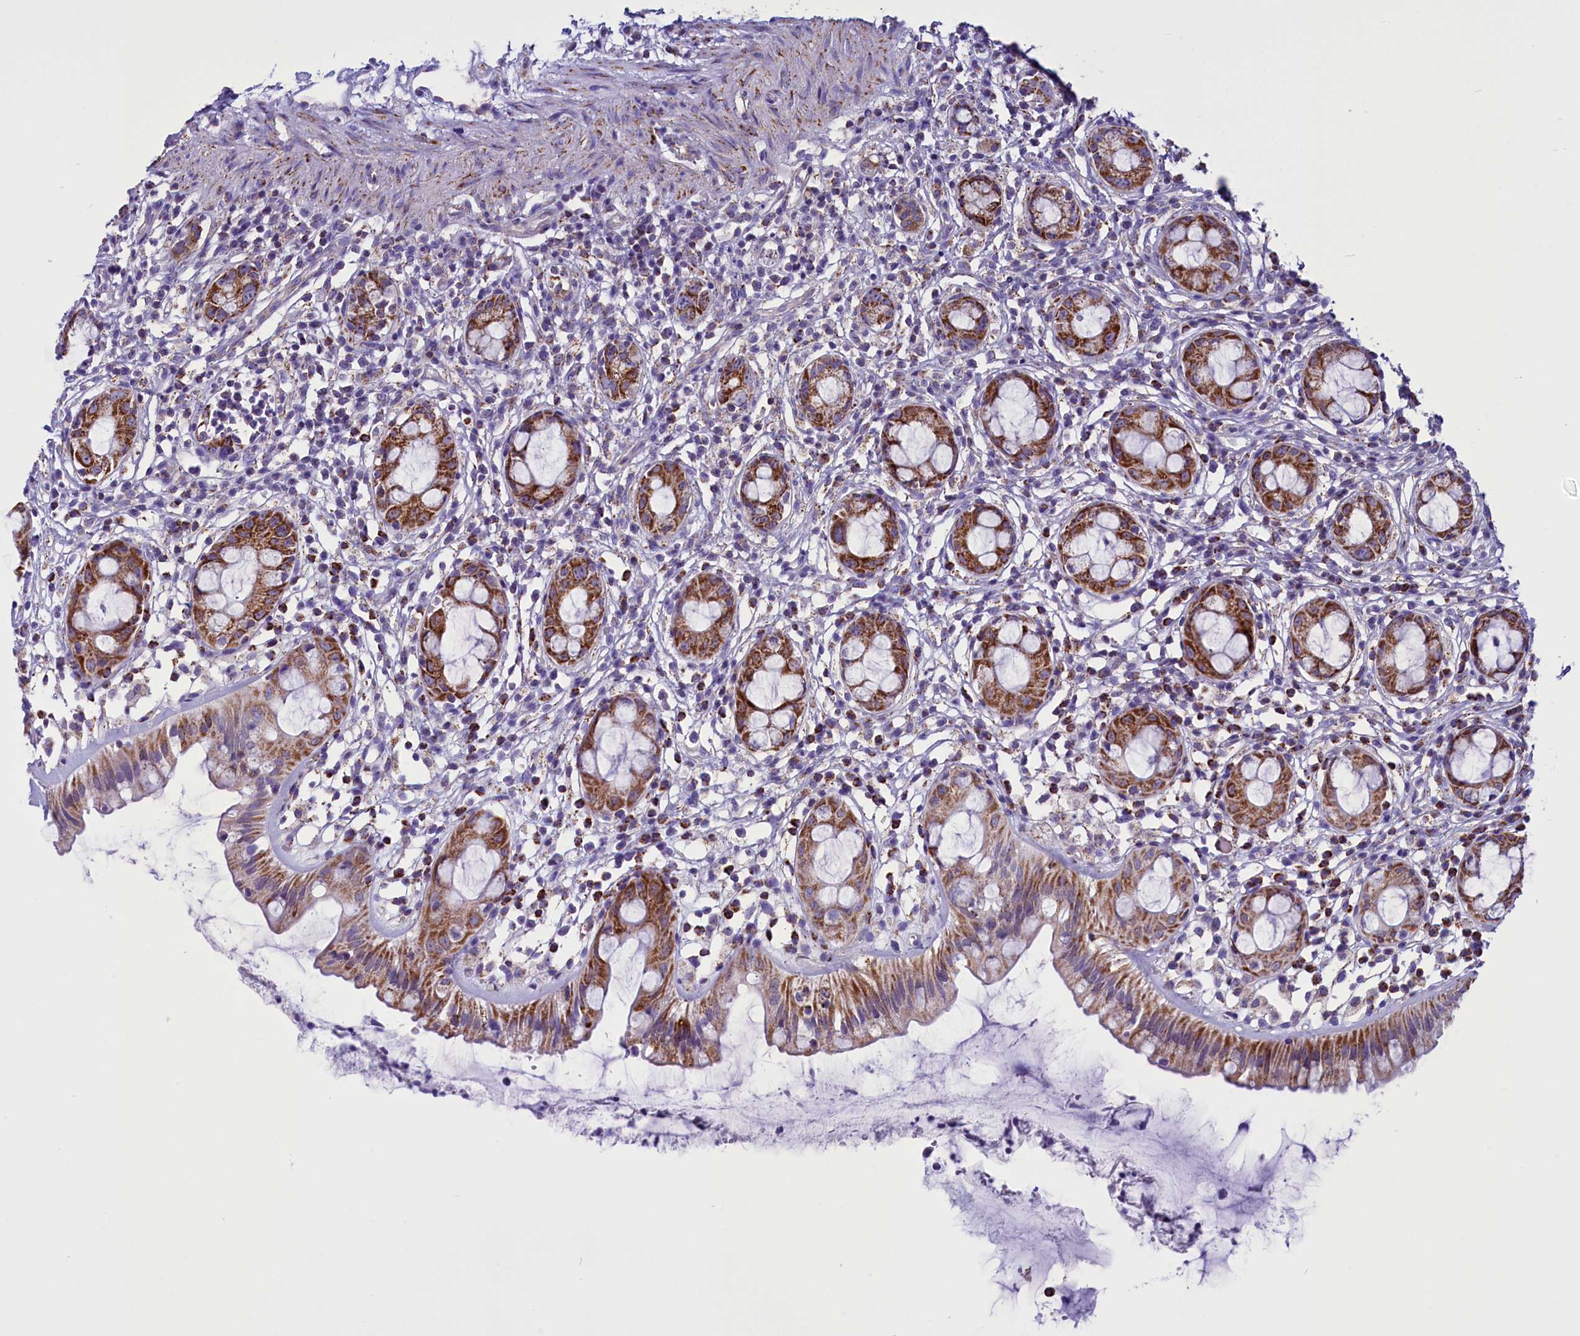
{"staining": {"intensity": "strong", "quantity": ">75%", "location": "cytoplasmic/membranous"}, "tissue": "rectum", "cell_type": "Glandular cells", "image_type": "normal", "snomed": [{"axis": "morphology", "description": "Normal tissue, NOS"}, {"axis": "topography", "description": "Rectum"}], "caption": "A brown stain labels strong cytoplasmic/membranous staining of a protein in glandular cells of unremarkable rectum. Nuclei are stained in blue.", "gene": "ICA1L", "patient": {"sex": "female", "age": 57}}